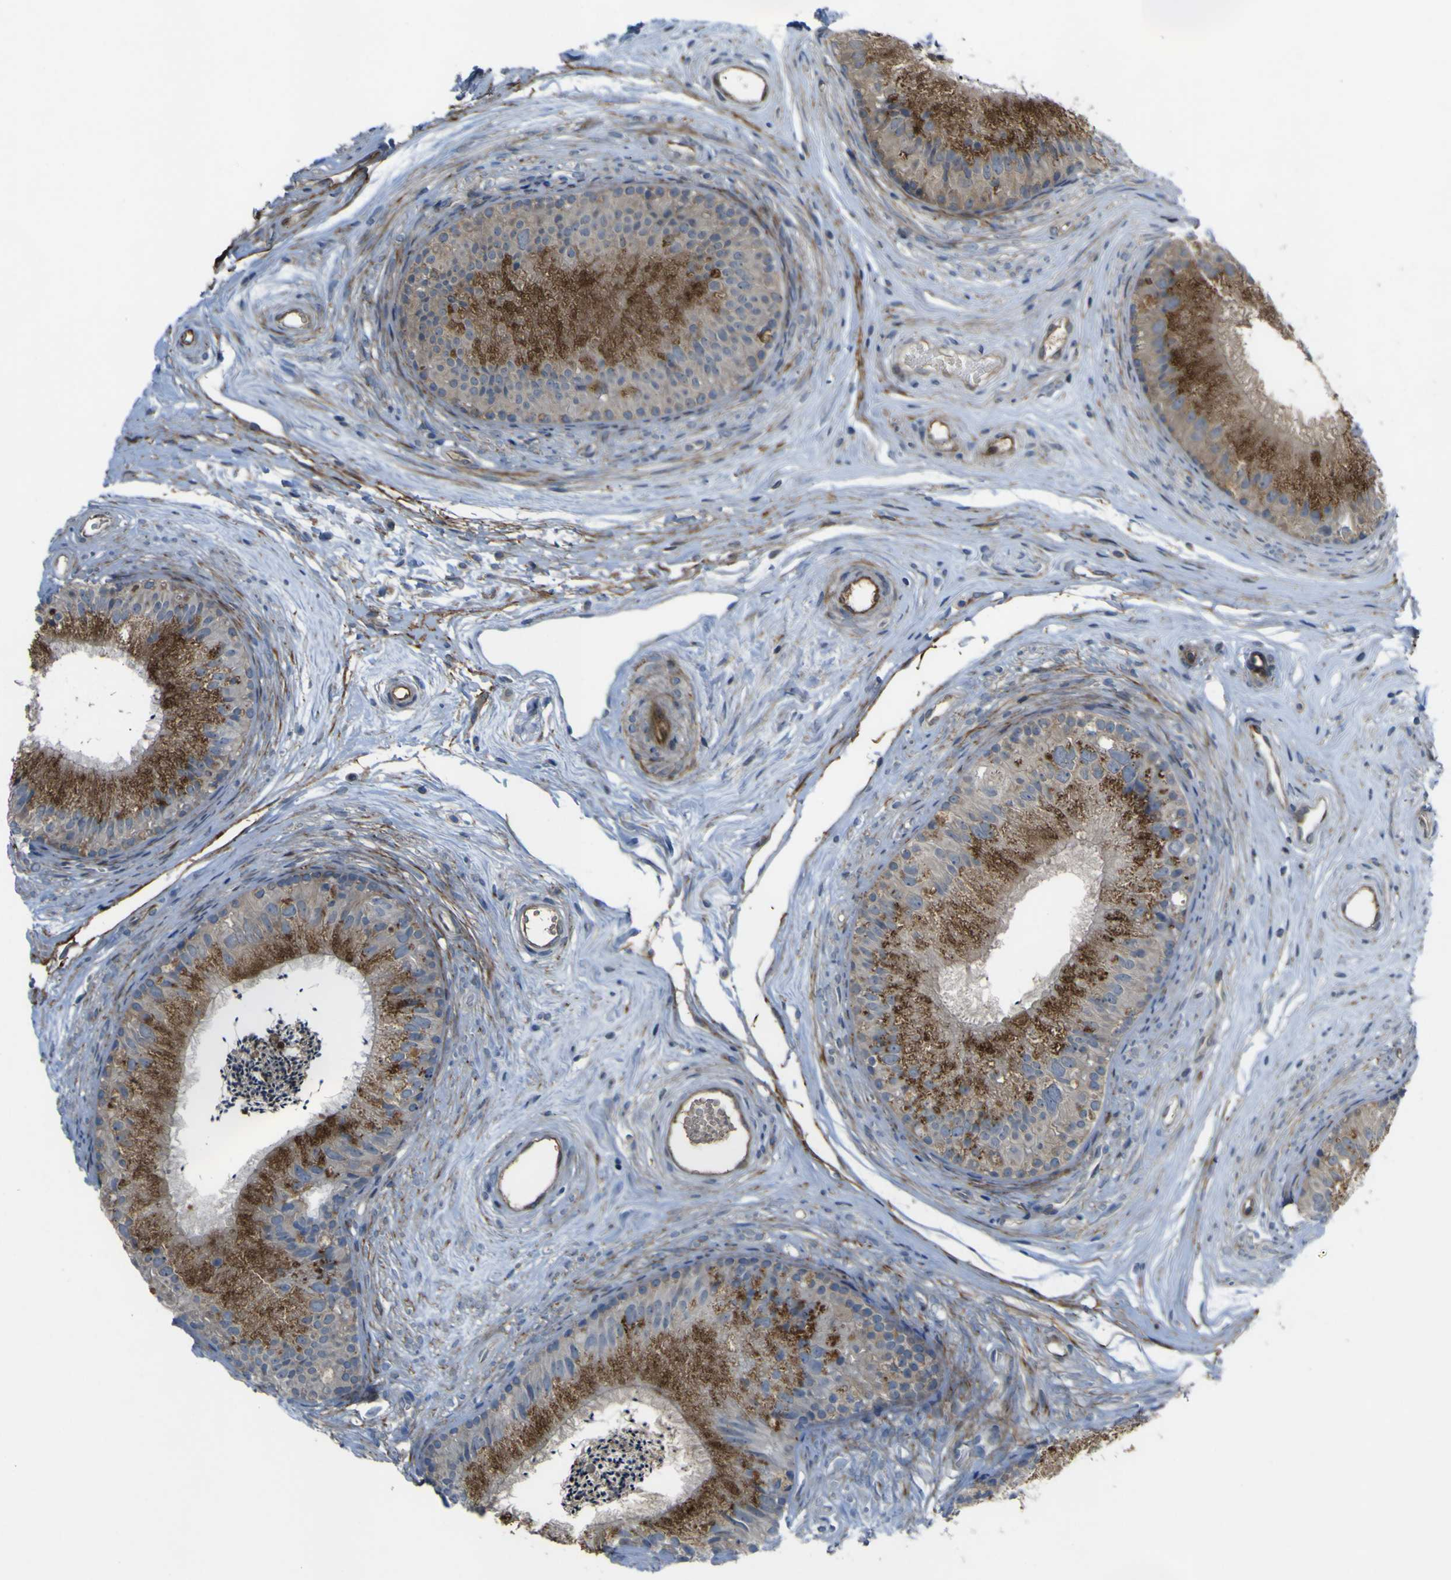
{"staining": {"intensity": "strong", "quantity": ">75%", "location": "cytoplasmic/membranous"}, "tissue": "epididymis", "cell_type": "Glandular cells", "image_type": "normal", "snomed": [{"axis": "morphology", "description": "Normal tissue, NOS"}, {"axis": "topography", "description": "Epididymis"}], "caption": "Protein expression analysis of benign epididymis demonstrates strong cytoplasmic/membranous staining in approximately >75% of glandular cells. (DAB (3,3'-diaminobenzidine) IHC, brown staining for protein, blue staining for nuclei).", "gene": "GPLD1", "patient": {"sex": "male", "age": 56}}